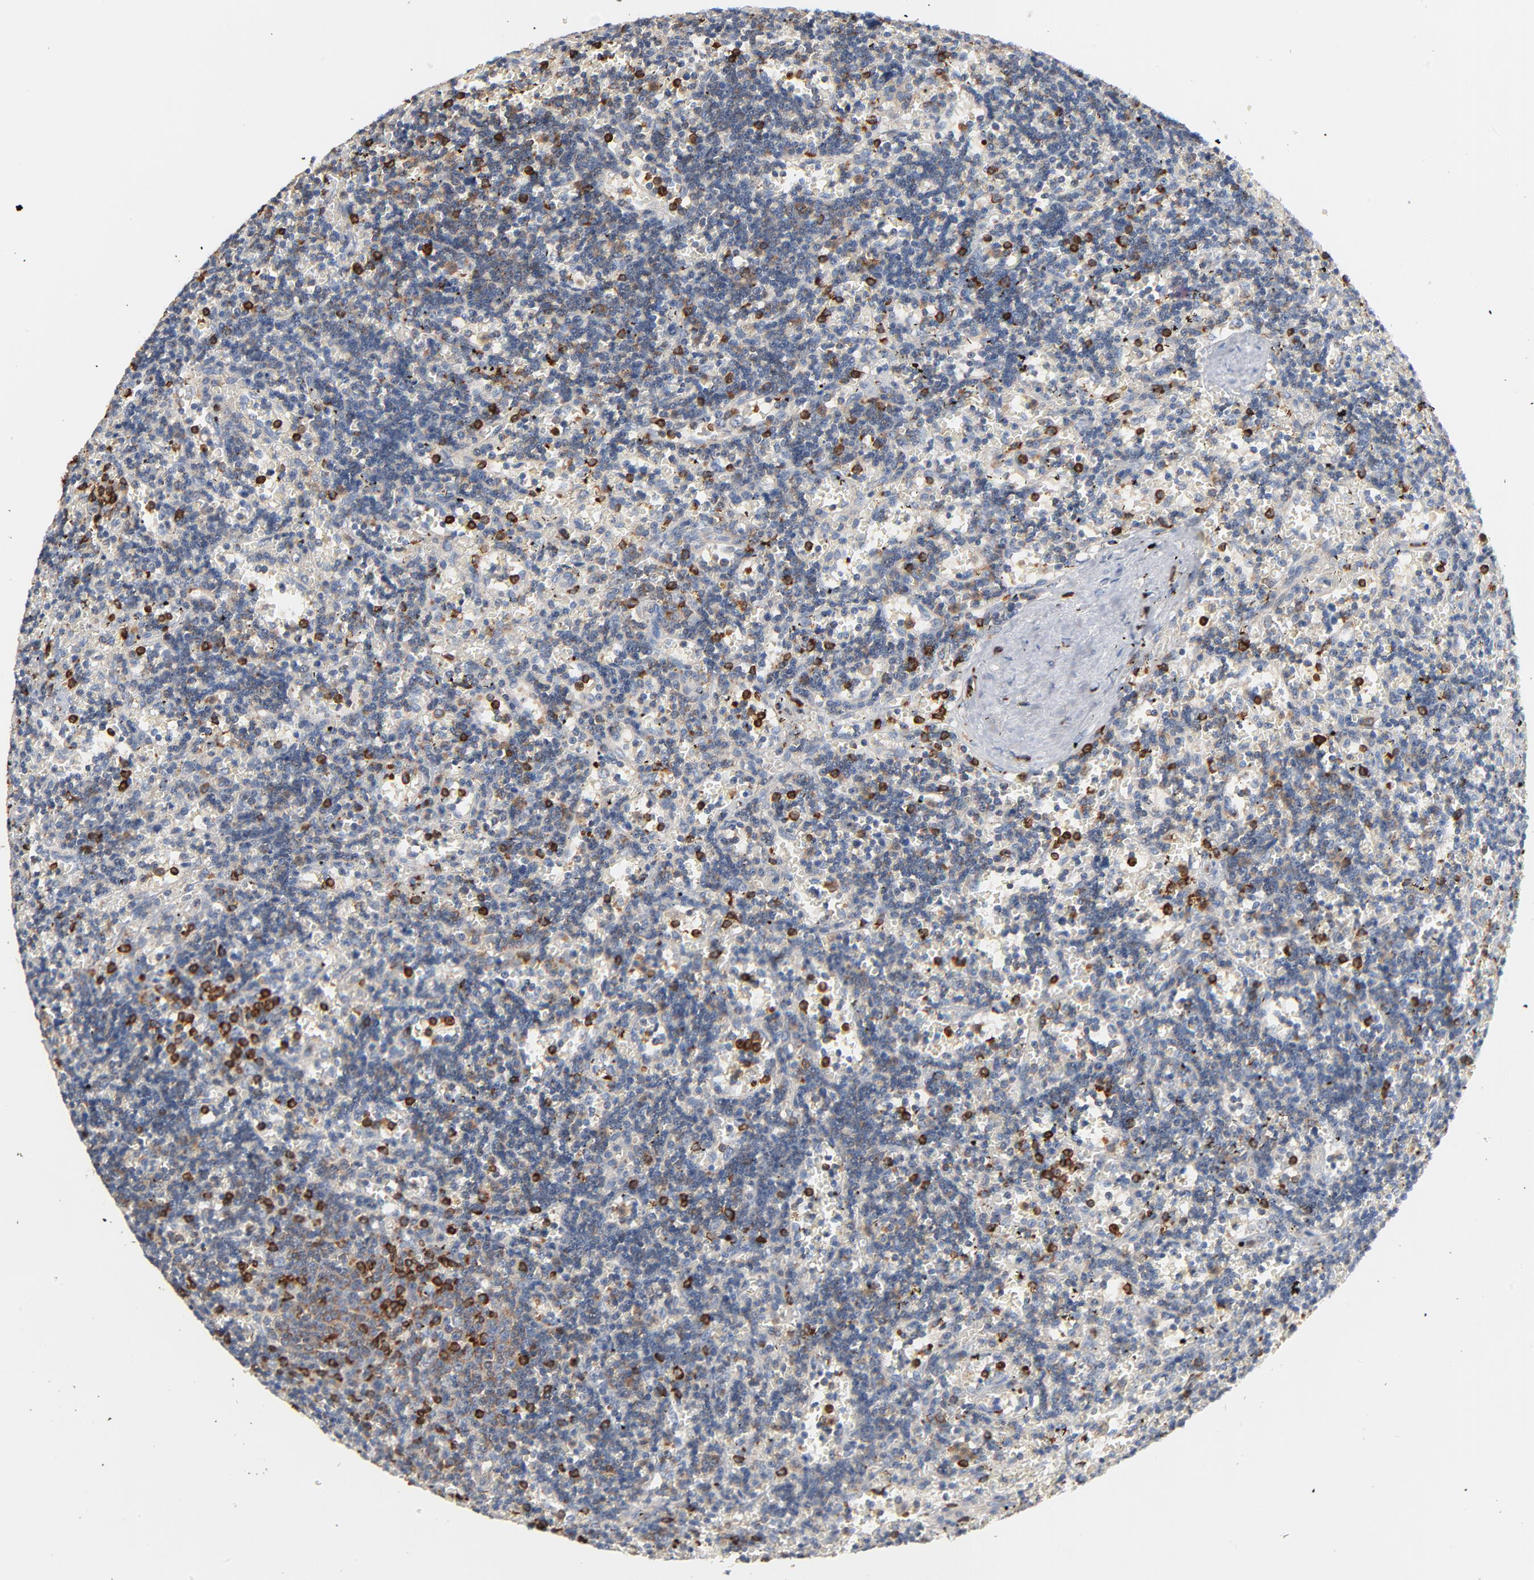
{"staining": {"intensity": "weak", "quantity": "<25%", "location": "cytoplasmic/membranous"}, "tissue": "lymphoma", "cell_type": "Tumor cells", "image_type": "cancer", "snomed": [{"axis": "morphology", "description": "Malignant lymphoma, non-Hodgkin's type, Low grade"}, {"axis": "topography", "description": "Spleen"}], "caption": "Immunohistochemical staining of lymphoma demonstrates no significant staining in tumor cells.", "gene": "SH3KBP1", "patient": {"sex": "male", "age": 60}}